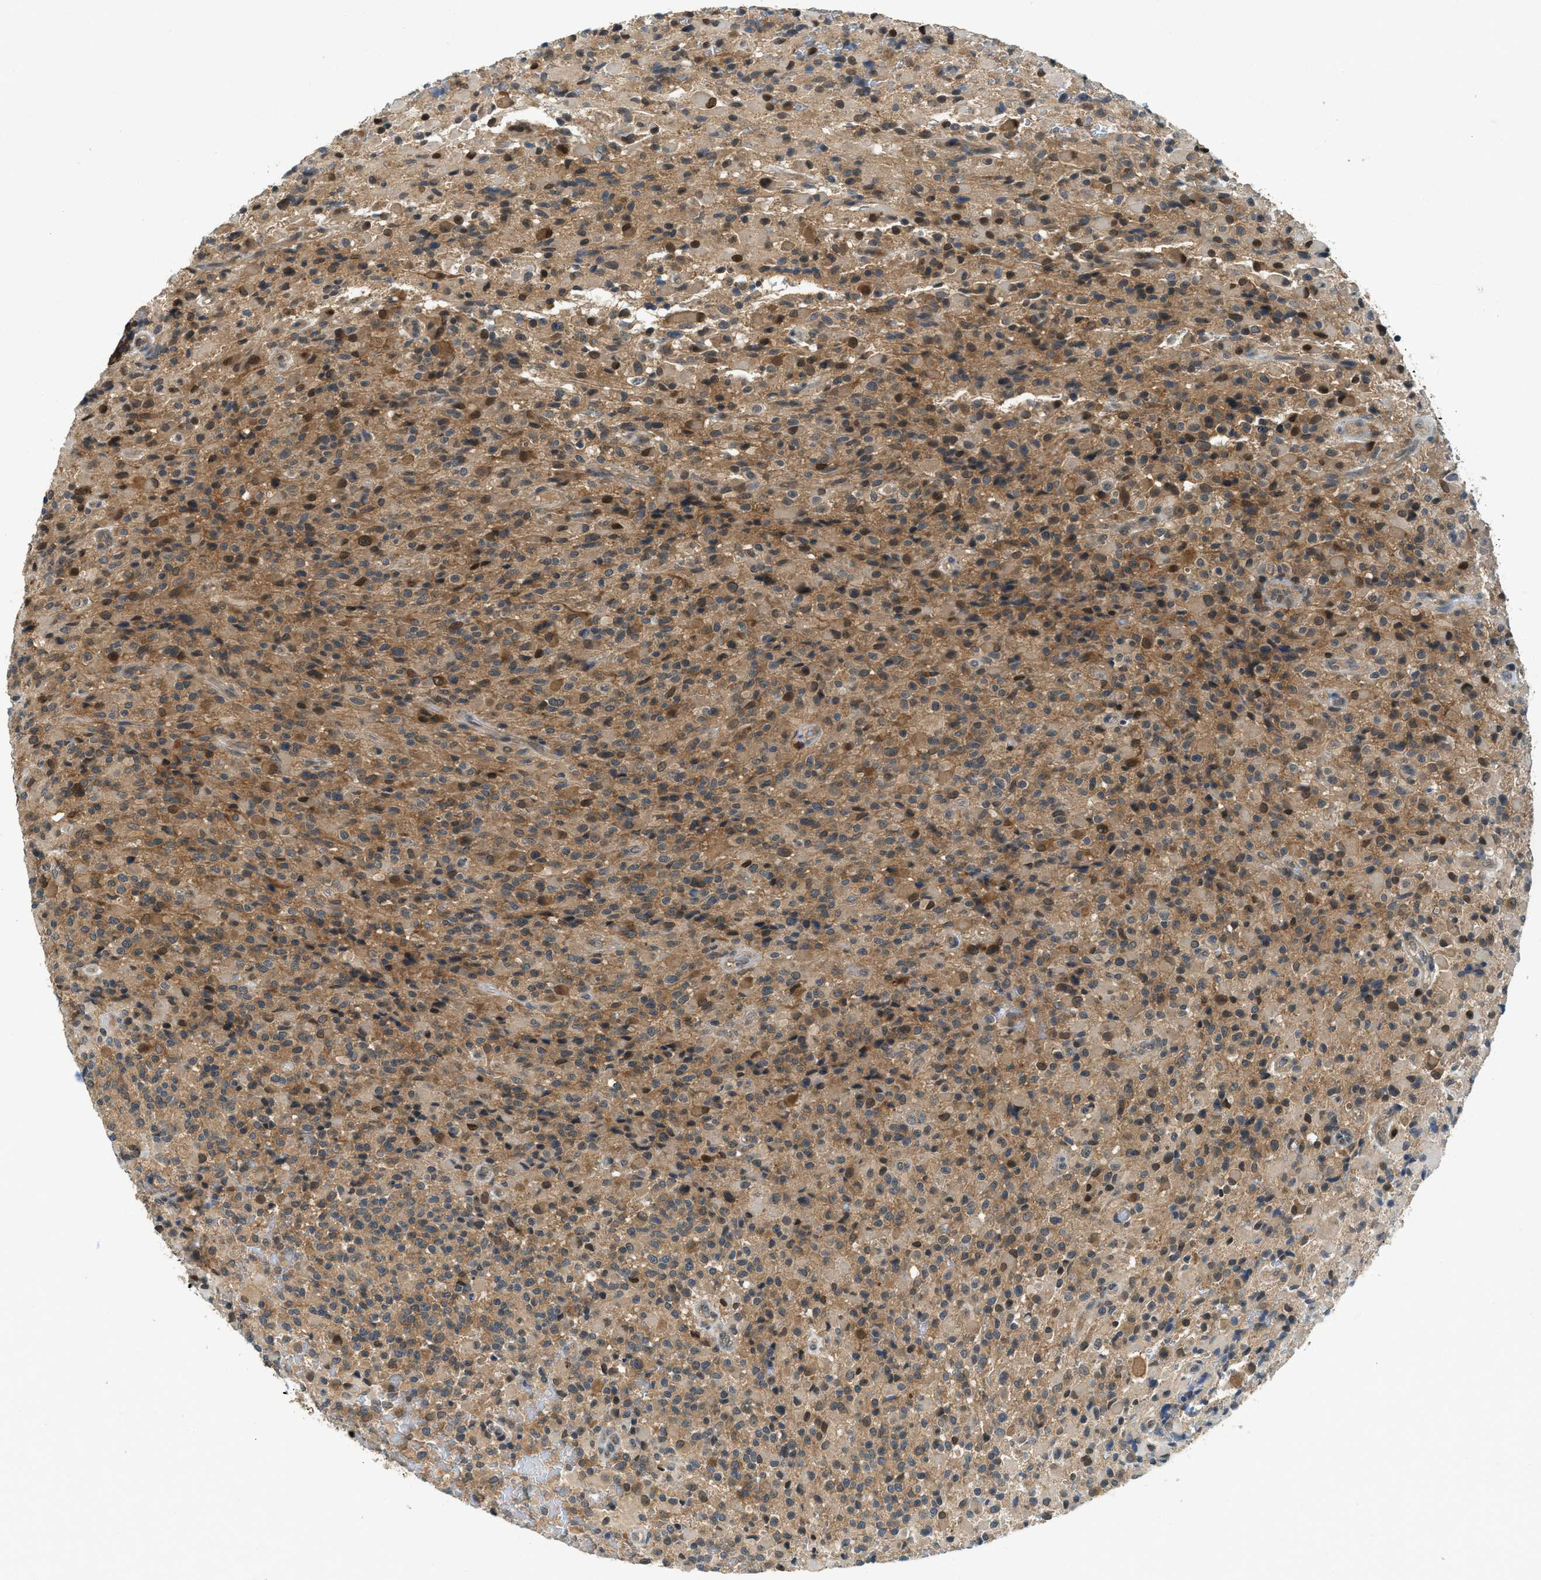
{"staining": {"intensity": "moderate", "quantity": ">75%", "location": "cytoplasmic/membranous,nuclear"}, "tissue": "glioma", "cell_type": "Tumor cells", "image_type": "cancer", "snomed": [{"axis": "morphology", "description": "Glioma, malignant, High grade"}, {"axis": "topography", "description": "Brain"}], "caption": "Immunohistochemistry of high-grade glioma (malignant) displays medium levels of moderate cytoplasmic/membranous and nuclear staining in about >75% of tumor cells. The protein is shown in brown color, while the nuclei are stained blue.", "gene": "GMPPB", "patient": {"sex": "male", "age": 71}}